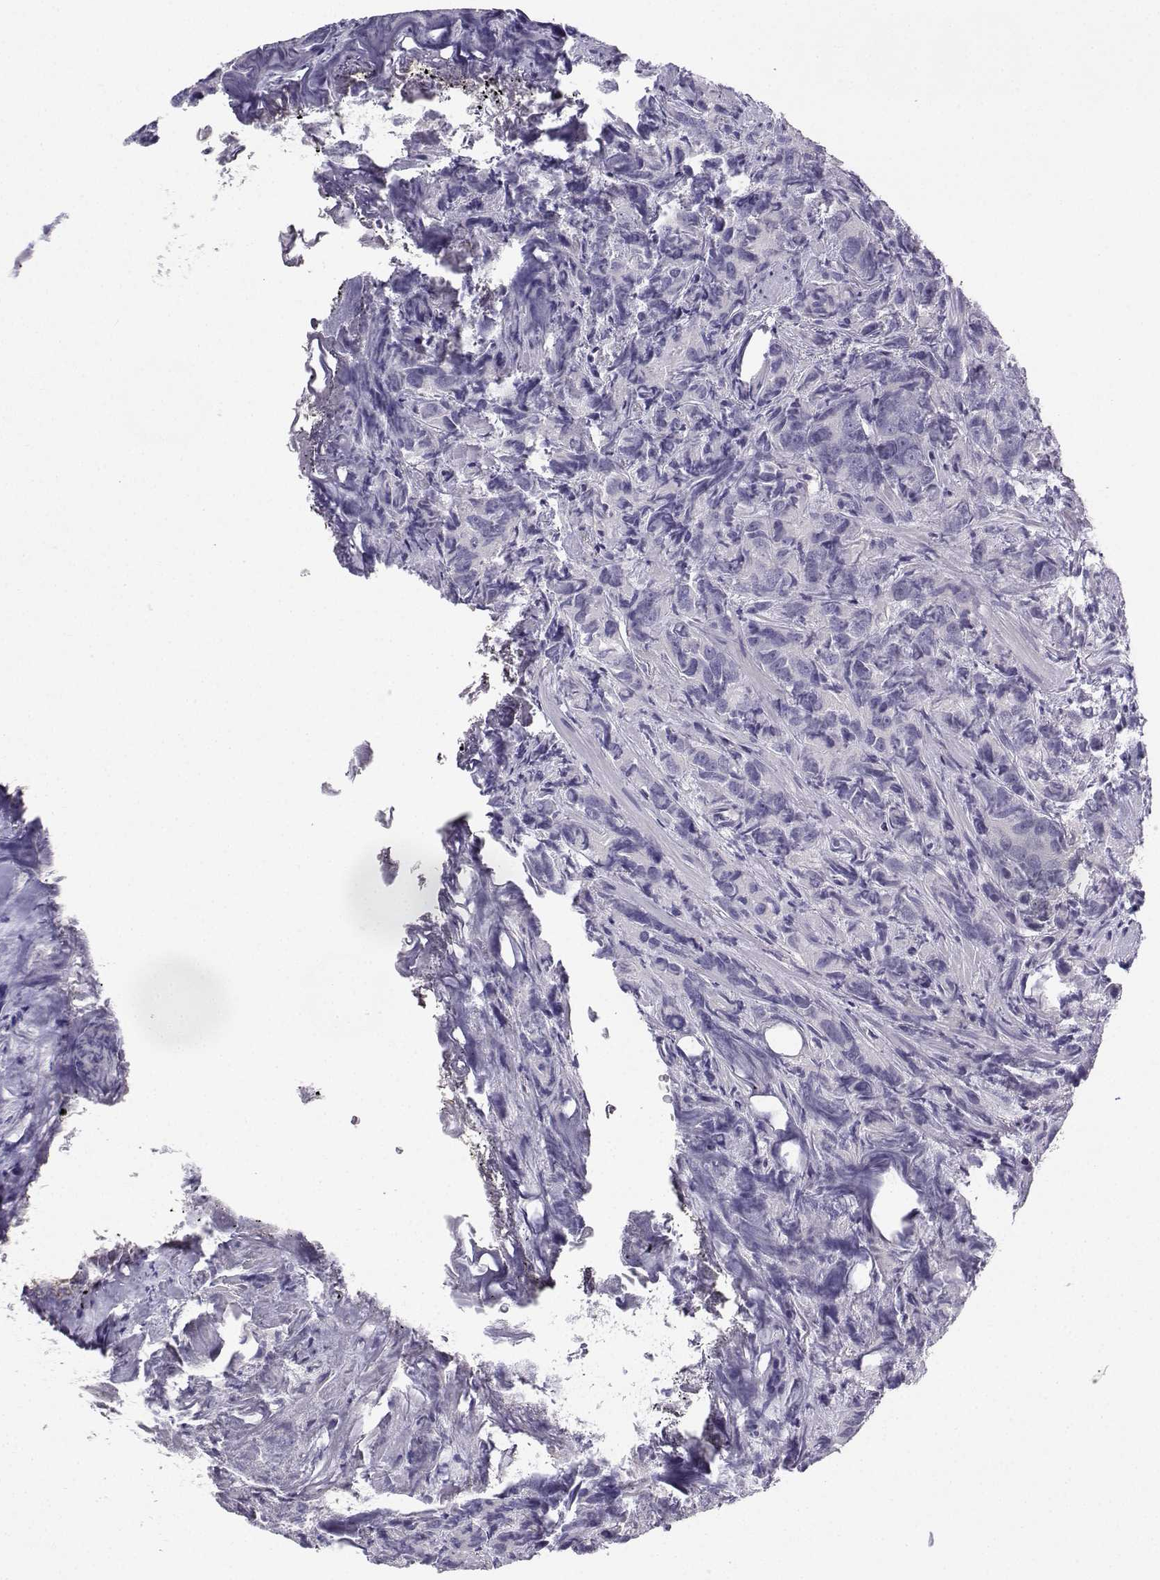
{"staining": {"intensity": "negative", "quantity": "none", "location": "none"}, "tissue": "prostate cancer", "cell_type": "Tumor cells", "image_type": "cancer", "snomed": [{"axis": "morphology", "description": "Adenocarcinoma, High grade"}, {"axis": "topography", "description": "Prostate"}], "caption": "Human prostate cancer stained for a protein using immunohistochemistry reveals no expression in tumor cells.", "gene": "CALY", "patient": {"sex": "male", "age": 90}}